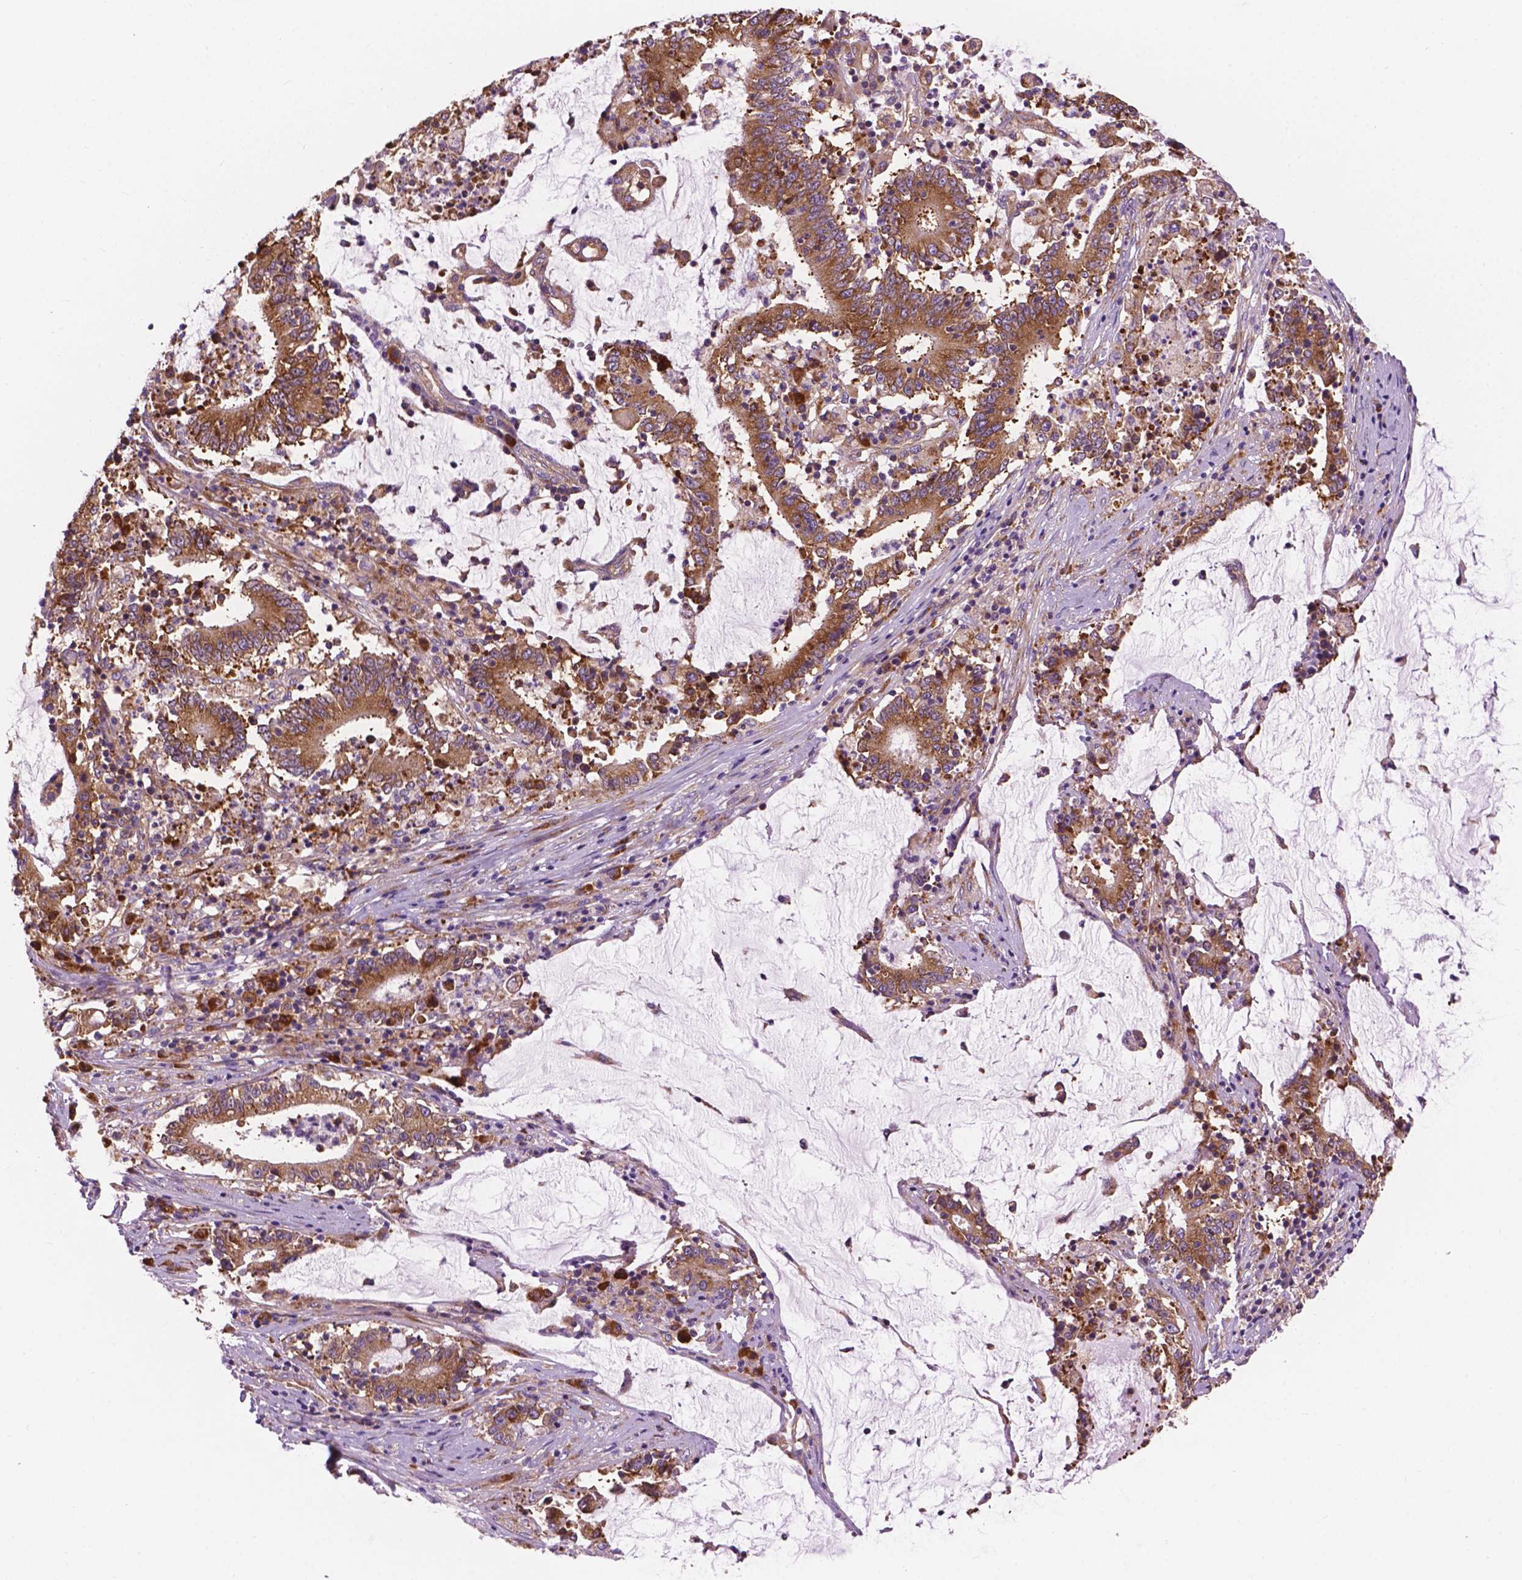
{"staining": {"intensity": "moderate", "quantity": ">75%", "location": "cytoplasmic/membranous"}, "tissue": "stomach cancer", "cell_type": "Tumor cells", "image_type": "cancer", "snomed": [{"axis": "morphology", "description": "Adenocarcinoma, NOS"}, {"axis": "topography", "description": "Stomach, upper"}], "caption": "Stomach cancer (adenocarcinoma) was stained to show a protein in brown. There is medium levels of moderate cytoplasmic/membranous positivity in approximately >75% of tumor cells.", "gene": "RPL37A", "patient": {"sex": "male", "age": 68}}